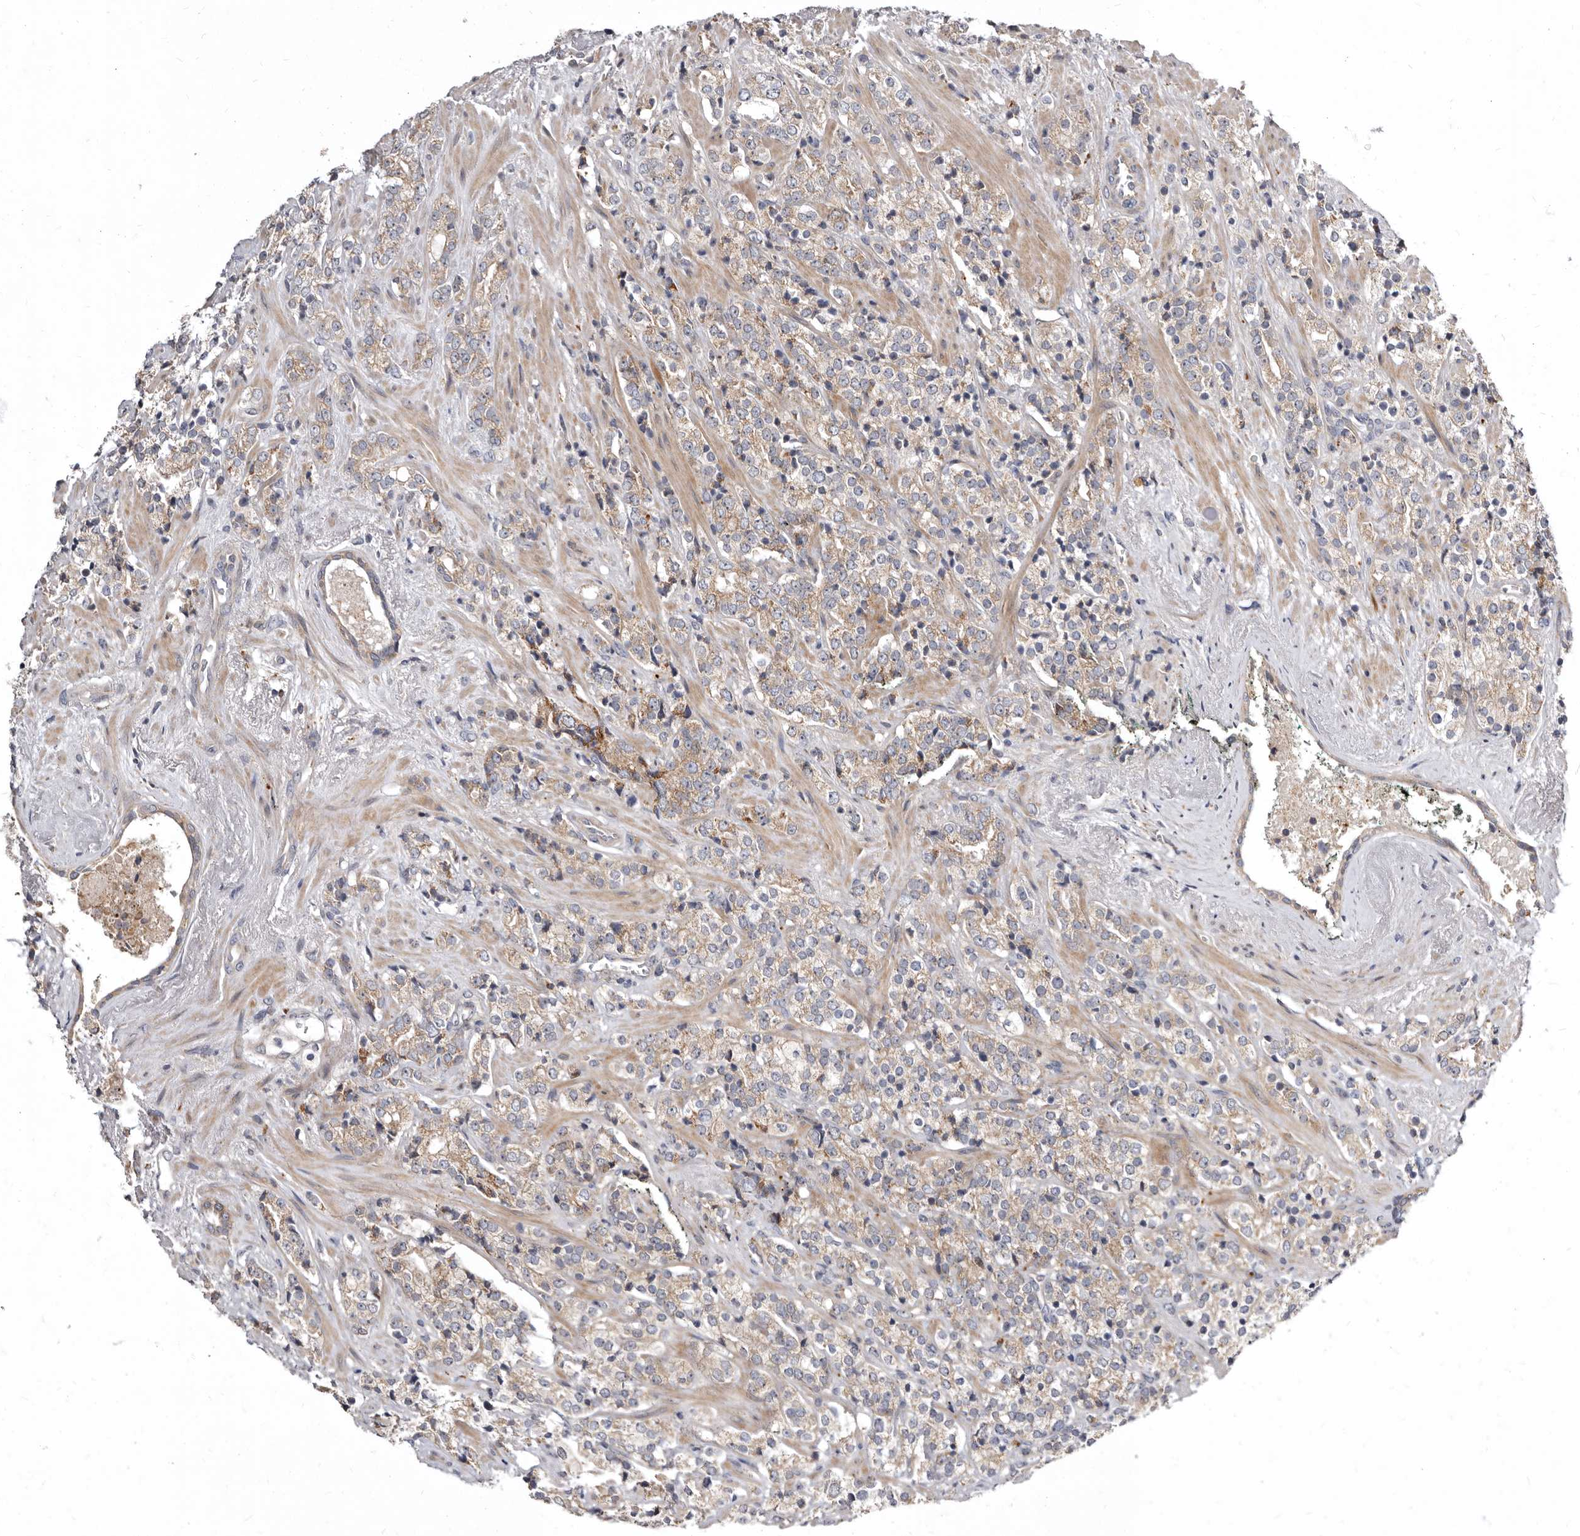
{"staining": {"intensity": "weak", "quantity": "25%-75%", "location": "cytoplasmic/membranous"}, "tissue": "prostate cancer", "cell_type": "Tumor cells", "image_type": "cancer", "snomed": [{"axis": "morphology", "description": "Adenocarcinoma, High grade"}, {"axis": "topography", "description": "Prostate"}], "caption": "Prostate cancer was stained to show a protein in brown. There is low levels of weak cytoplasmic/membranous positivity in about 25%-75% of tumor cells. (IHC, brightfield microscopy, high magnification).", "gene": "SMC4", "patient": {"sex": "male", "age": 71}}